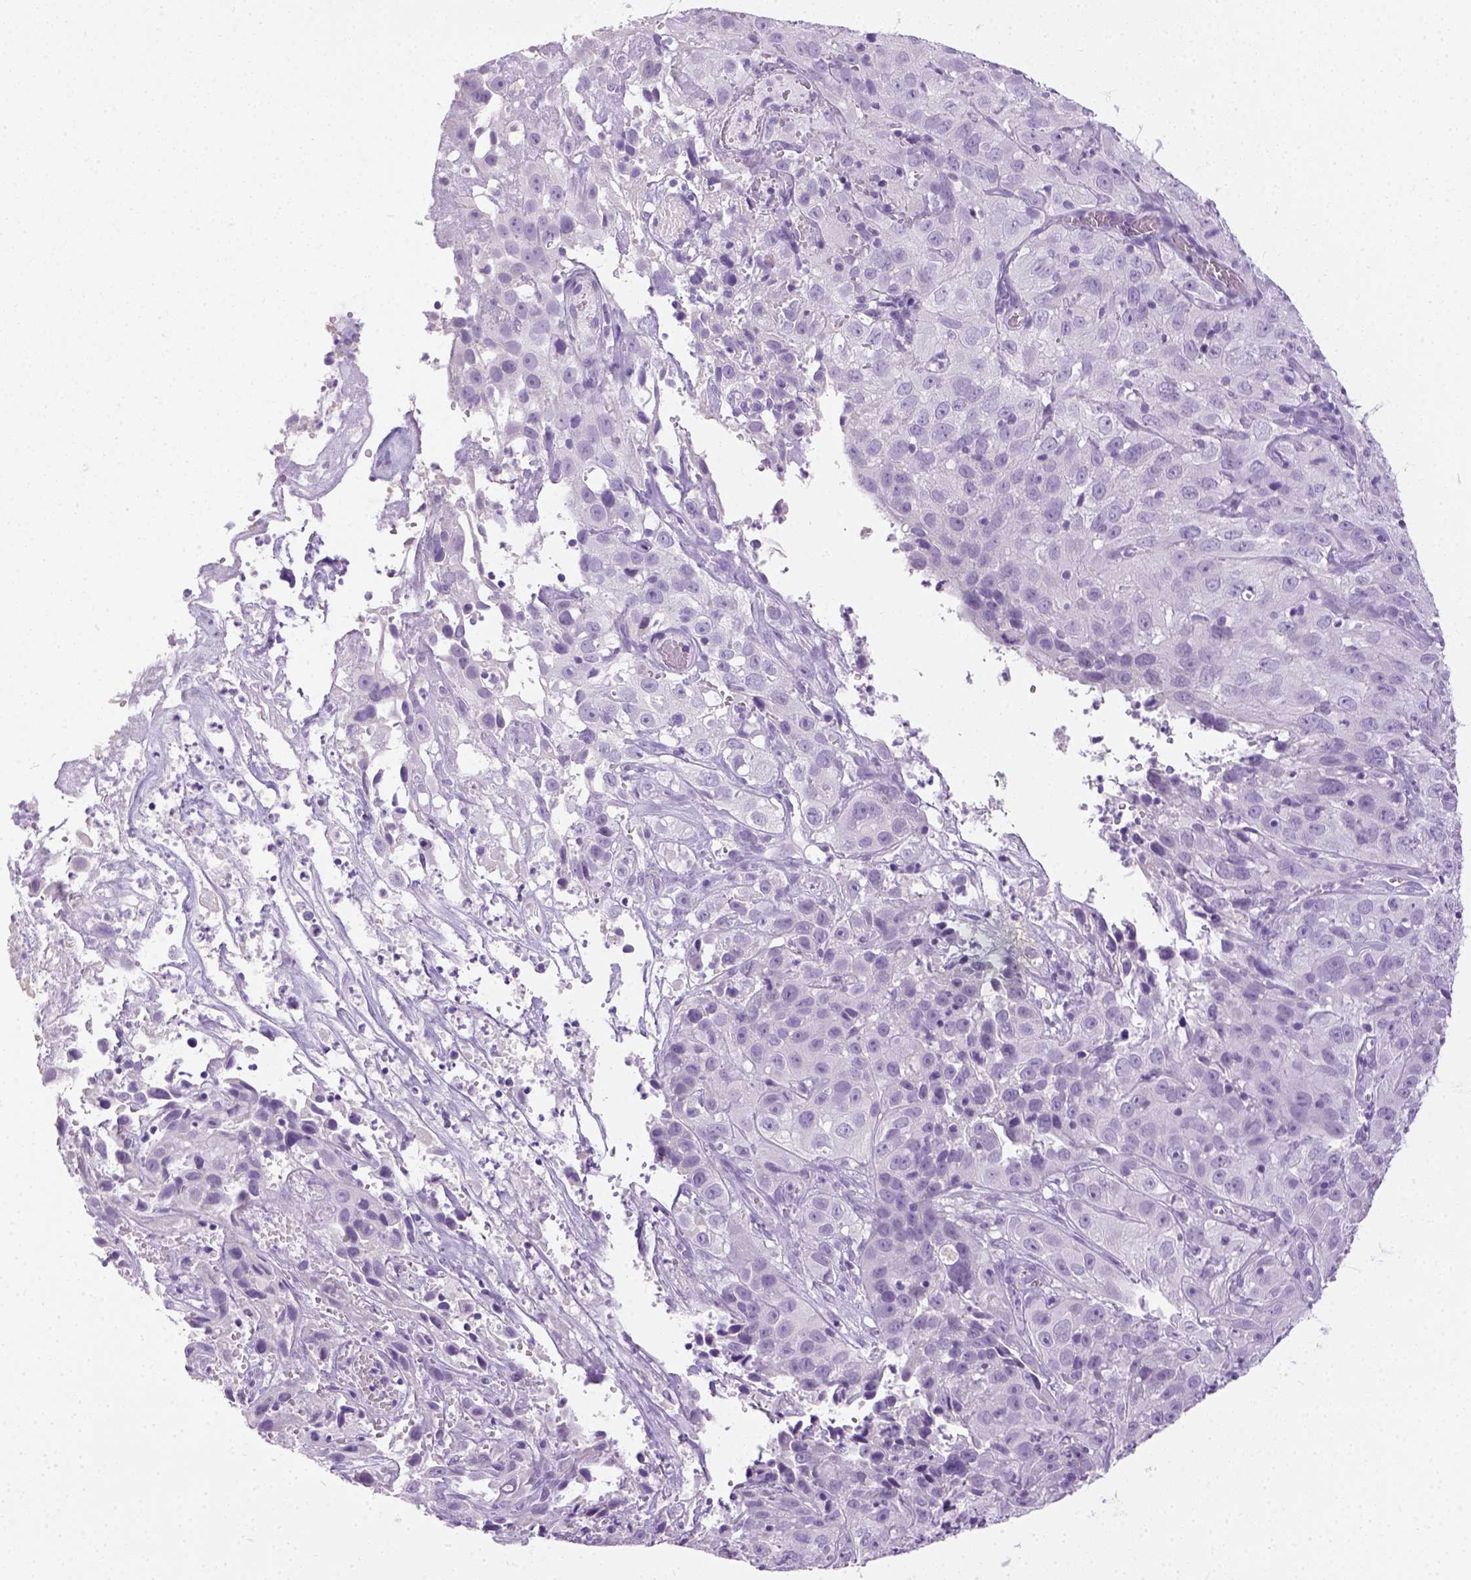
{"staining": {"intensity": "negative", "quantity": "none", "location": "none"}, "tissue": "cervical cancer", "cell_type": "Tumor cells", "image_type": "cancer", "snomed": [{"axis": "morphology", "description": "Squamous cell carcinoma, NOS"}, {"axis": "topography", "description": "Cervix"}], "caption": "Immunohistochemistry (IHC) image of squamous cell carcinoma (cervical) stained for a protein (brown), which displays no expression in tumor cells.", "gene": "LGSN", "patient": {"sex": "female", "age": 32}}